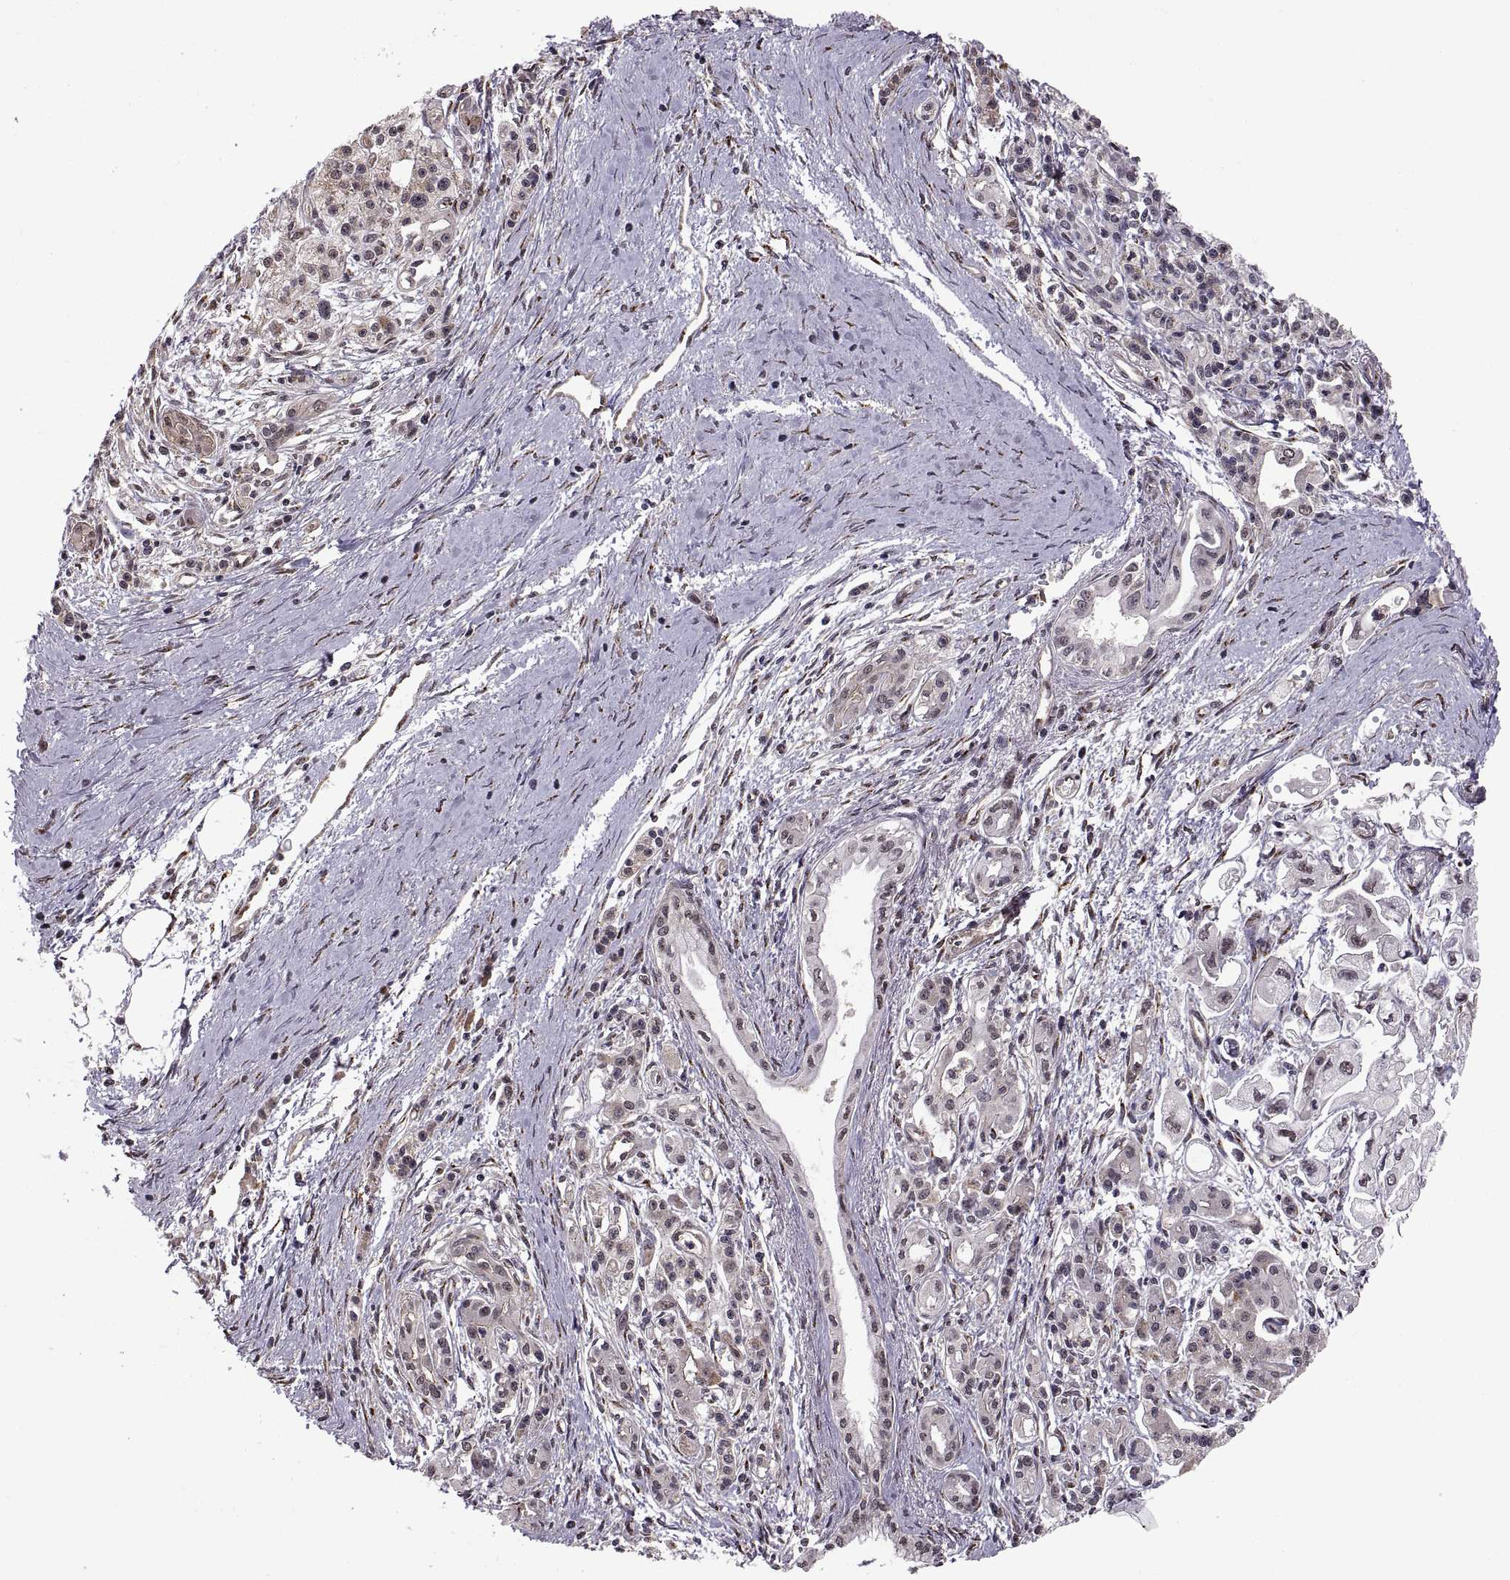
{"staining": {"intensity": "negative", "quantity": "none", "location": "none"}, "tissue": "pancreatic cancer", "cell_type": "Tumor cells", "image_type": "cancer", "snomed": [{"axis": "morphology", "description": "Adenocarcinoma, NOS"}, {"axis": "topography", "description": "Pancreas"}], "caption": "This is a micrograph of immunohistochemistry (IHC) staining of adenocarcinoma (pancreatic), which shows no positivity in tumor cells. (DAB (3,3'-diaminobenzidine) IHC, high magnification).", "gene": "ARRB1", "patient": {"sex": "male", "age": 70}}